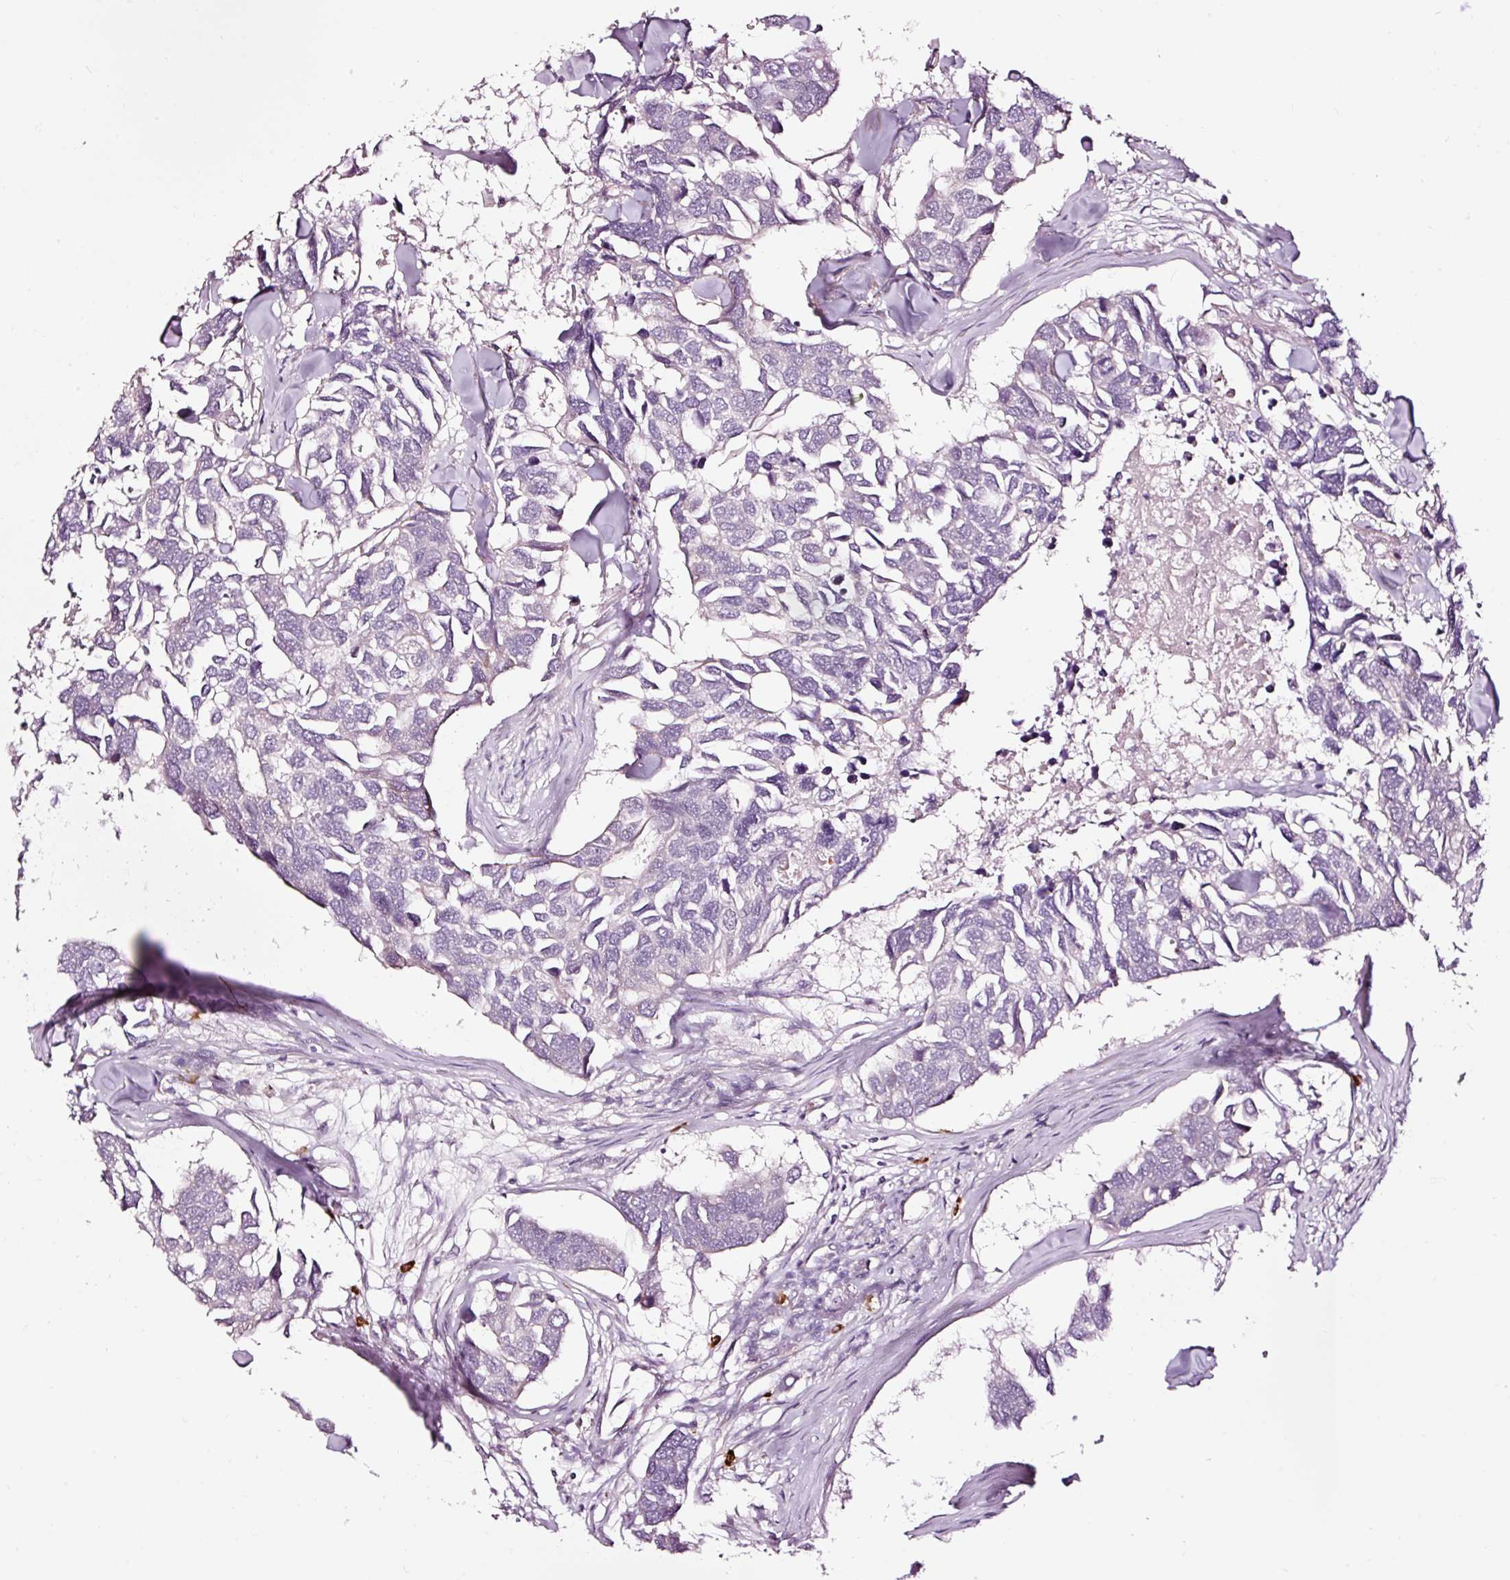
{"staining": {"intensity": "negative", "quantity": "none", "location": "none"}, "tissue": "breast cancer", "cell_type": "Tumor cells", "image_type": "cancer", "snomed": [{"axis": "morphology", "description": "Duct carcinoma"}, {"axis": "topography", "description": "Breast"}], "caption": "DAB (3,3'-diaminobenzidine) immunohistochemical staining of breast cancer demonstrates no significant positivity in tumor cells.", "gene": "UTP14A", "patient": {"sex": "female", "age": 83}}